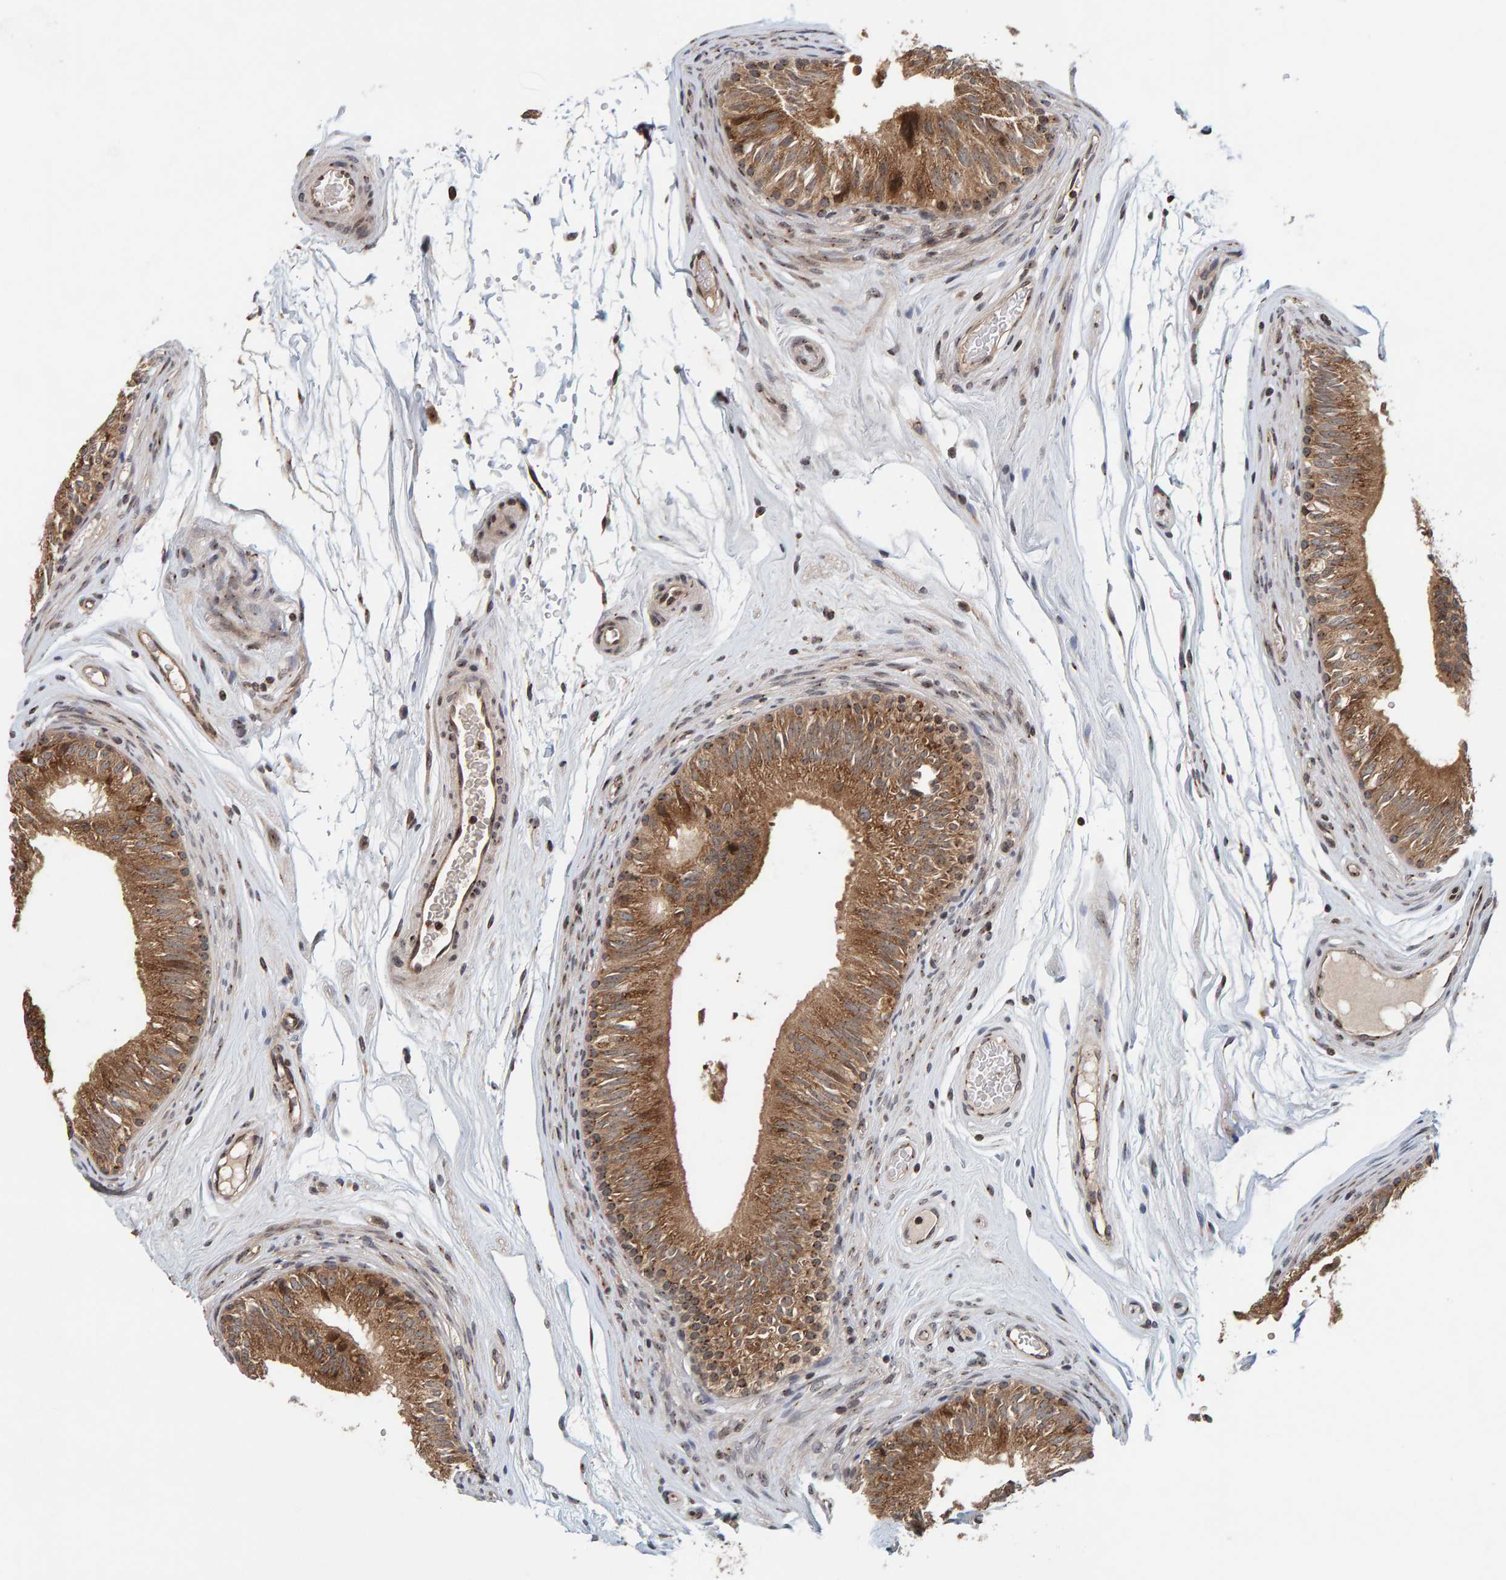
{"staining": {"intensity": "moderate", "quantity": ">75%", "location": "cytoplasmic/membranous"}, "tissue": "epididymis", "cell_type": "Glandular cells", "image_type": "normal", "snomed": [{"axis": "morphology", "description": "Normal tissue, NOS"}, {"axis": "topography", "description": "Epididymis"}], "caption": "Benign epididymis demonstrates moderate cytoplasmic/membranous staining in about >75% of glandular cells (IHC, brightfield microscopy, high magnification)..", "gene": "CCDC182", "patient": {"sex": "male", "age": 36}}